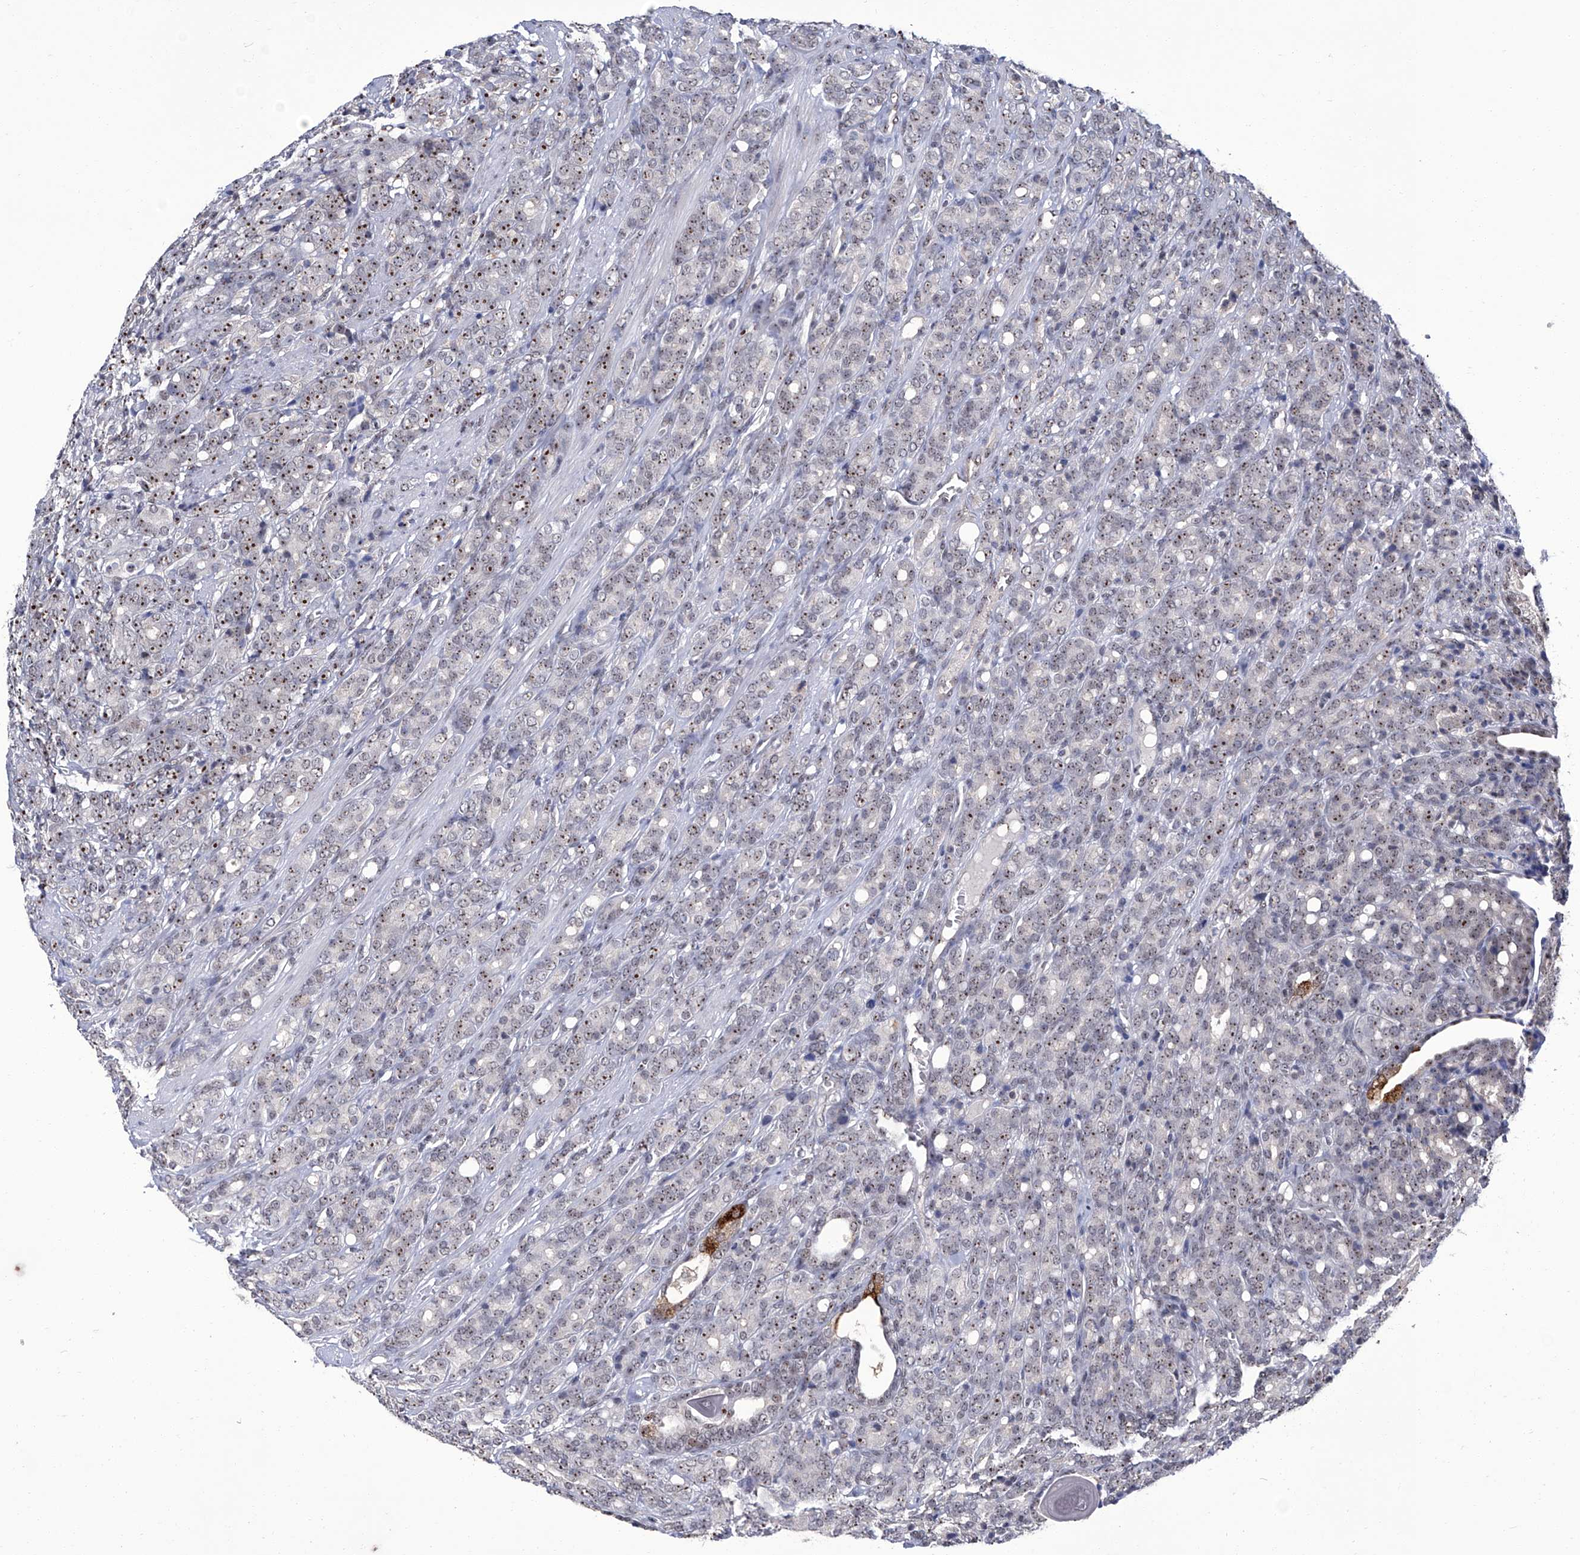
{"staining": {"intensity": "moderate", "quantity": ">75%", "location": "cytoplasmic/membranous"}, "tissue": "prostate cancer", "cell_type": "Tumor cells", "image_type": "cancer", "snomed": [{"axis": "morphology", "description": "Adenocarcinoma, High grade"}, {"axis": "topography", "description": "Prostate"}], "caption": "A medium amount of moderate cytoplasmic/membranous staining is present in about >75% of tumor cells in prostate adenocarcinoma (high-grade) tissue.", "gene": "CMTR1", "patient": {"sex": "male", "age": 62}}